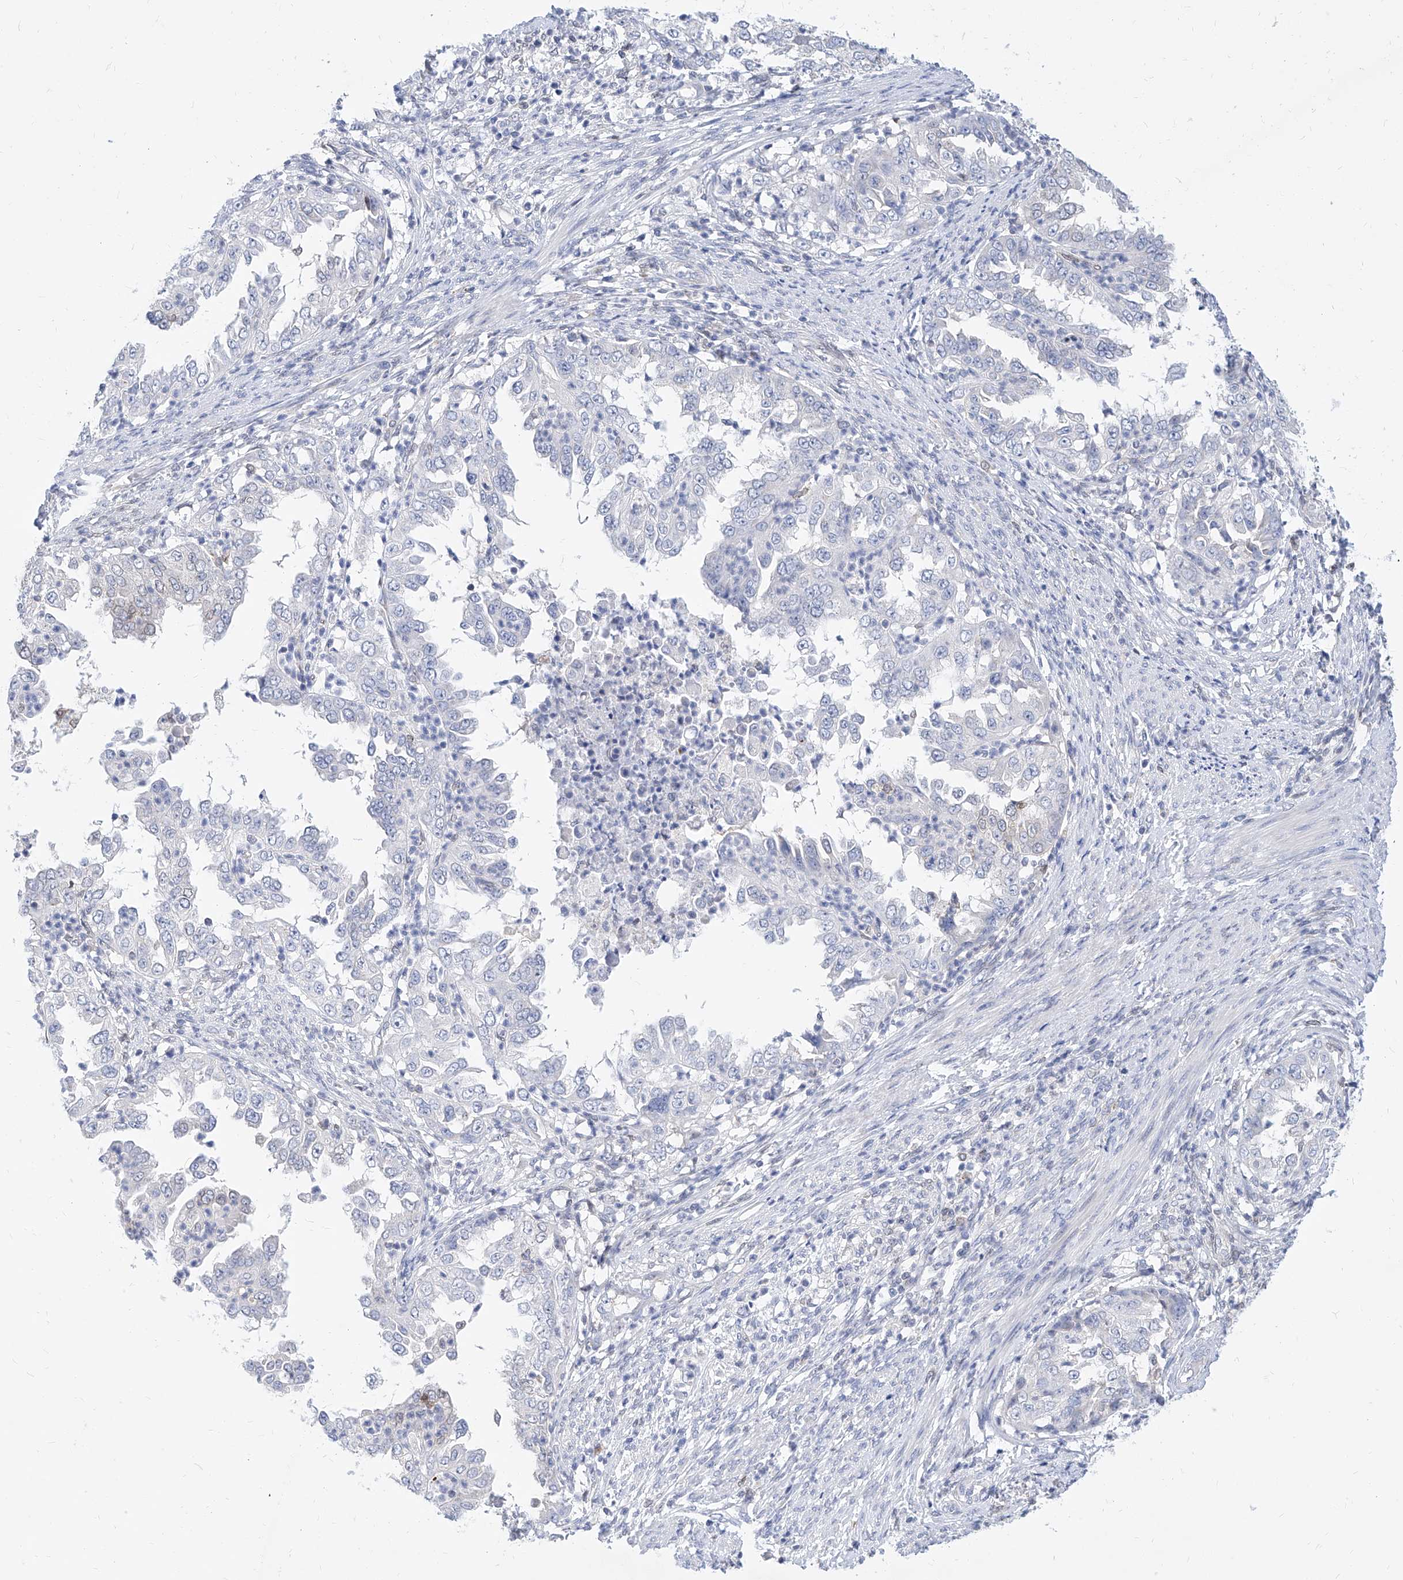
{"staining": {"intensity": "negative", "quantity": "none", "location": "none"}, "tissue": "endometrial cancer", "cell_type": "Tumor cells", "image_type": "cancer", "snomed": [{"axis": "morphology", "description": "Adenocarcinoma, NOS"}, {"axis": "topography", "description": "Endometrium"}], "caption": "Human endometrial adenocarcinoma stained for a protein using IHC reveals no positivity in tumor cells.", "gene": "MX2", "patient": {"sex": "female", "age": 85}}